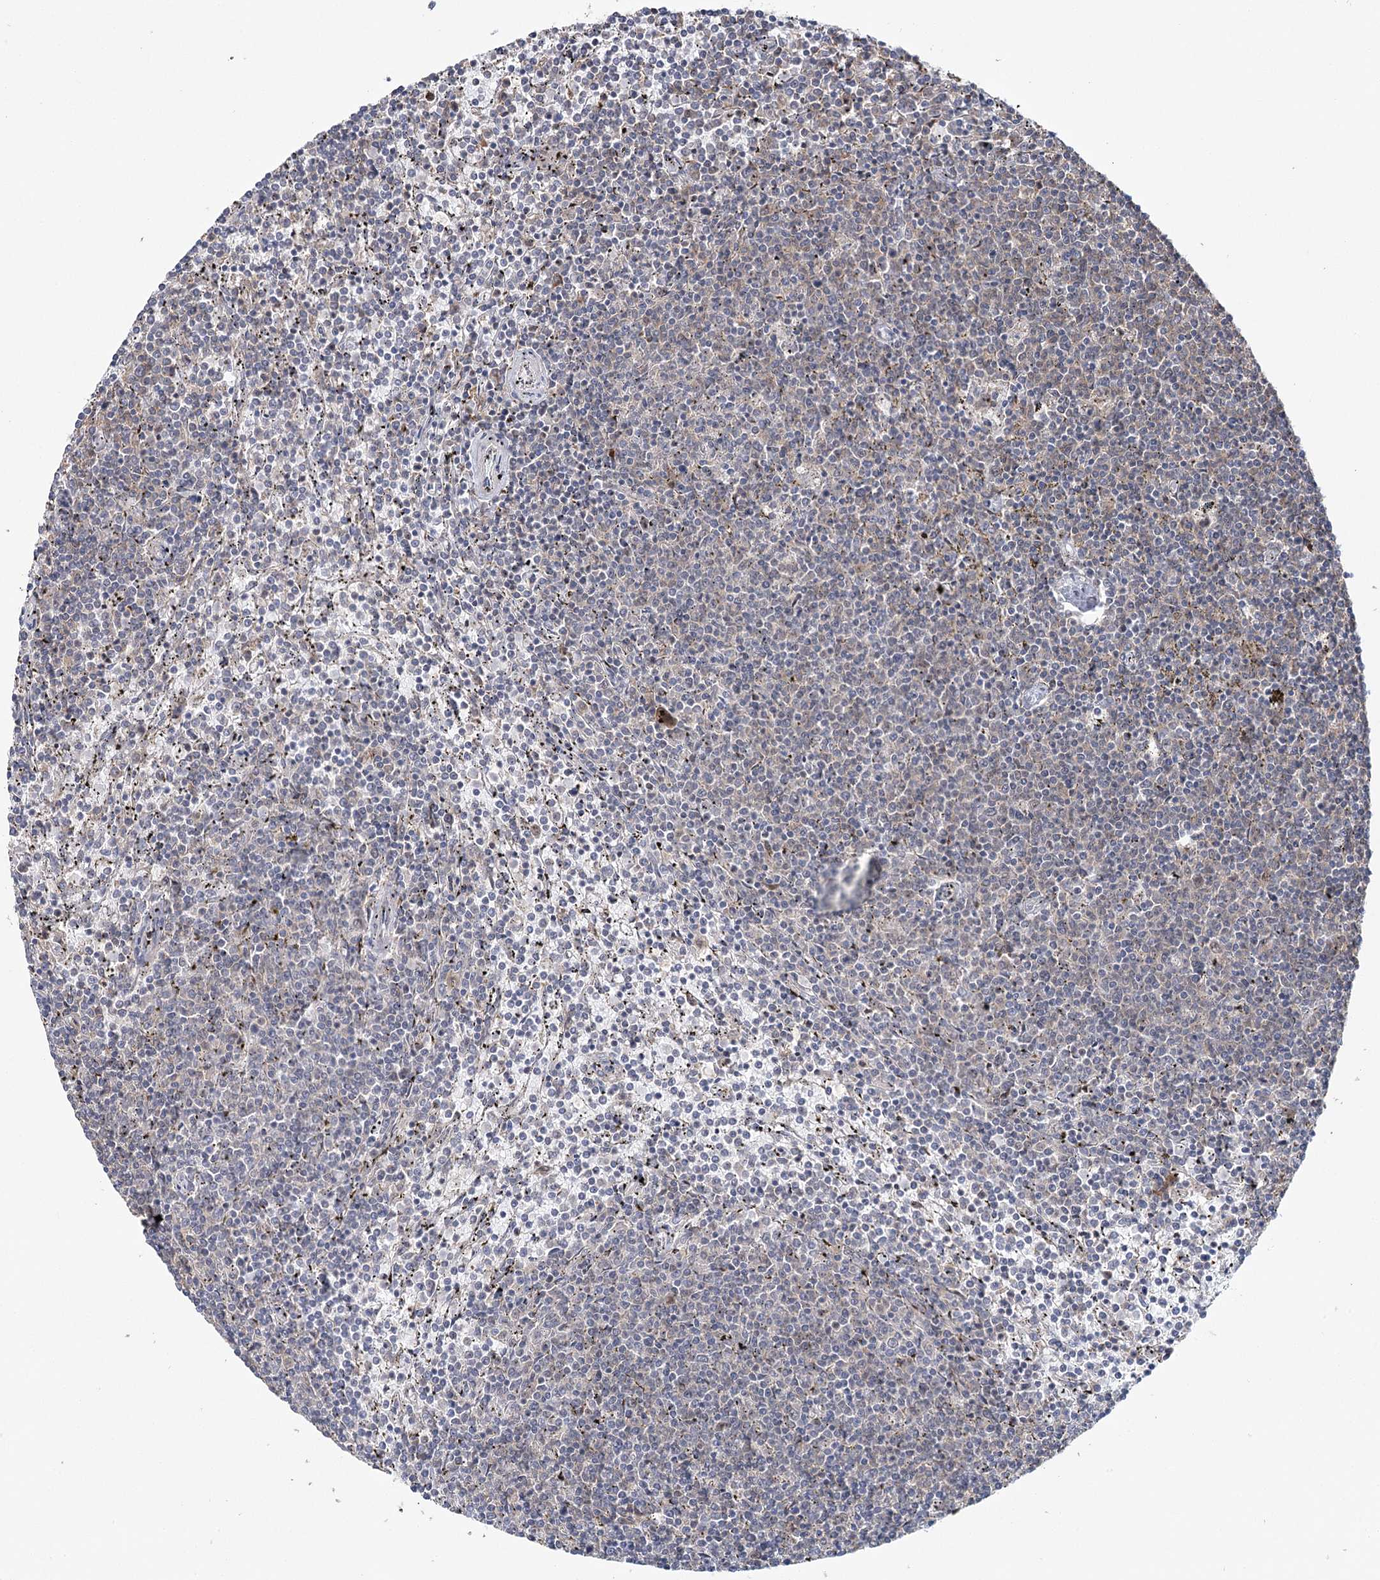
{"staining": {"intensity": "negative", "quantity": "none", "location": "none"}, "tissue": "lymphoma", "cell_type": "Tumor cells", "image_type": "cancer", "snomed": [{"axis": "morphology", "description": "Malignant lymphoma, non-Hodgkin's type, Low grade"}, {"axis": "topography", "description": "Spleen"}], "caption": "This photomicrograph is of lymphoma stained with immunohistochemistry to label a protein in brown with the nuclei are counter-stained blue. There is no expression in tumor cells. (DAB immunohistochemistry (IHC) visualized using brightfield microscopy, high magnification).", "gene": "ZC3H8", "patient": {"sex": "female", "age": 50}}